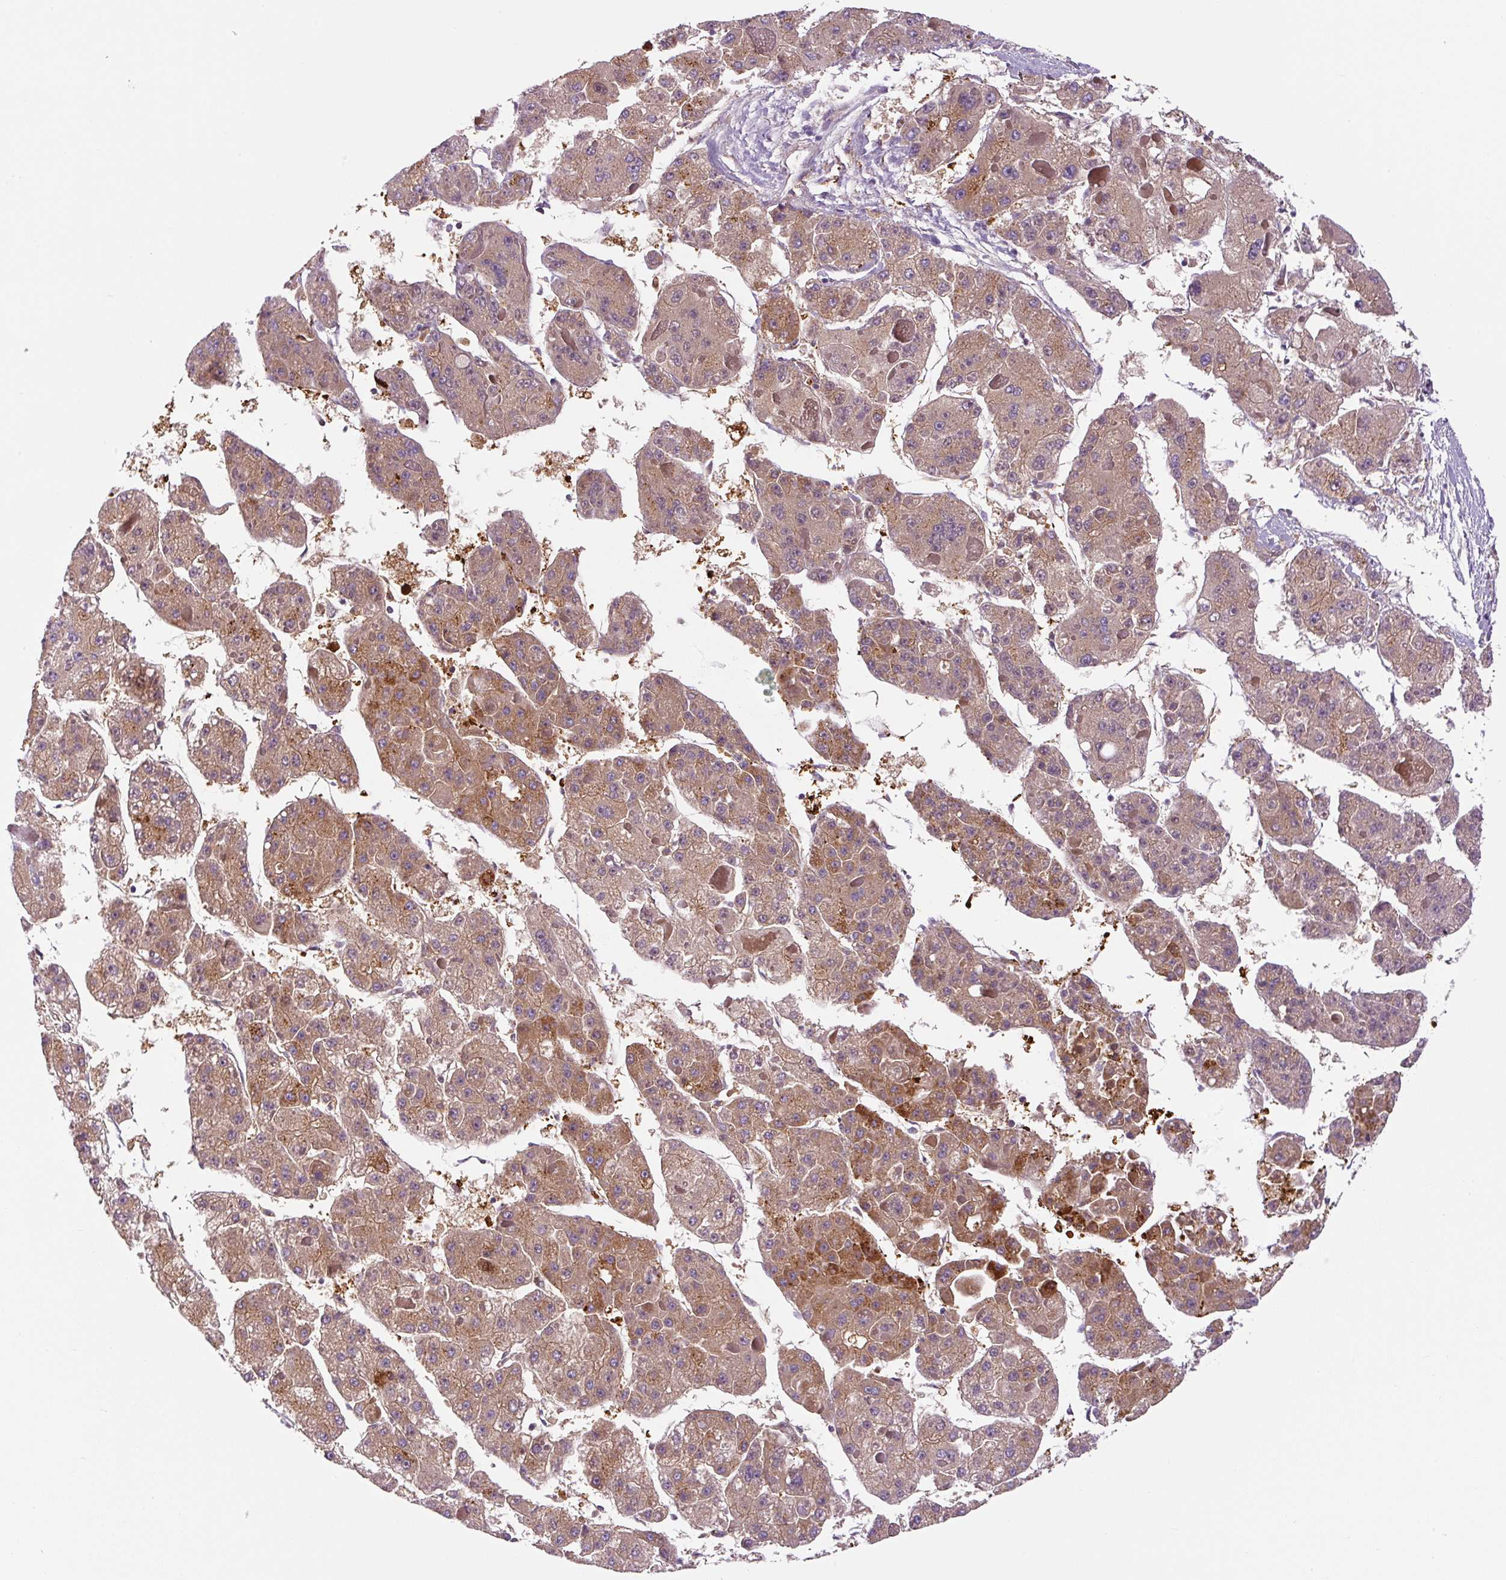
{"staining": {"intensity": "moderate", "quantity": ">75%", "location": "cytoplasmic/membranous"}, "tissue": "liver cancer", "cell_type": "Tumor cells", "image_type": "cancer", "snomed": [{"axis": "morphology", "description": "Carcinoma, Hepatocellular, NOS"}, {"axis": "topography", "description": "Liver"}], "caption": "This histopathology image displays immunohistochemistry (IHC) staining of liver cancer, with medium moderate cytoplasmic/membranous staining in approximately >75% of tumor cells.", "gene": "FUT10", "patient": {"sex": "female", "age": 73}}